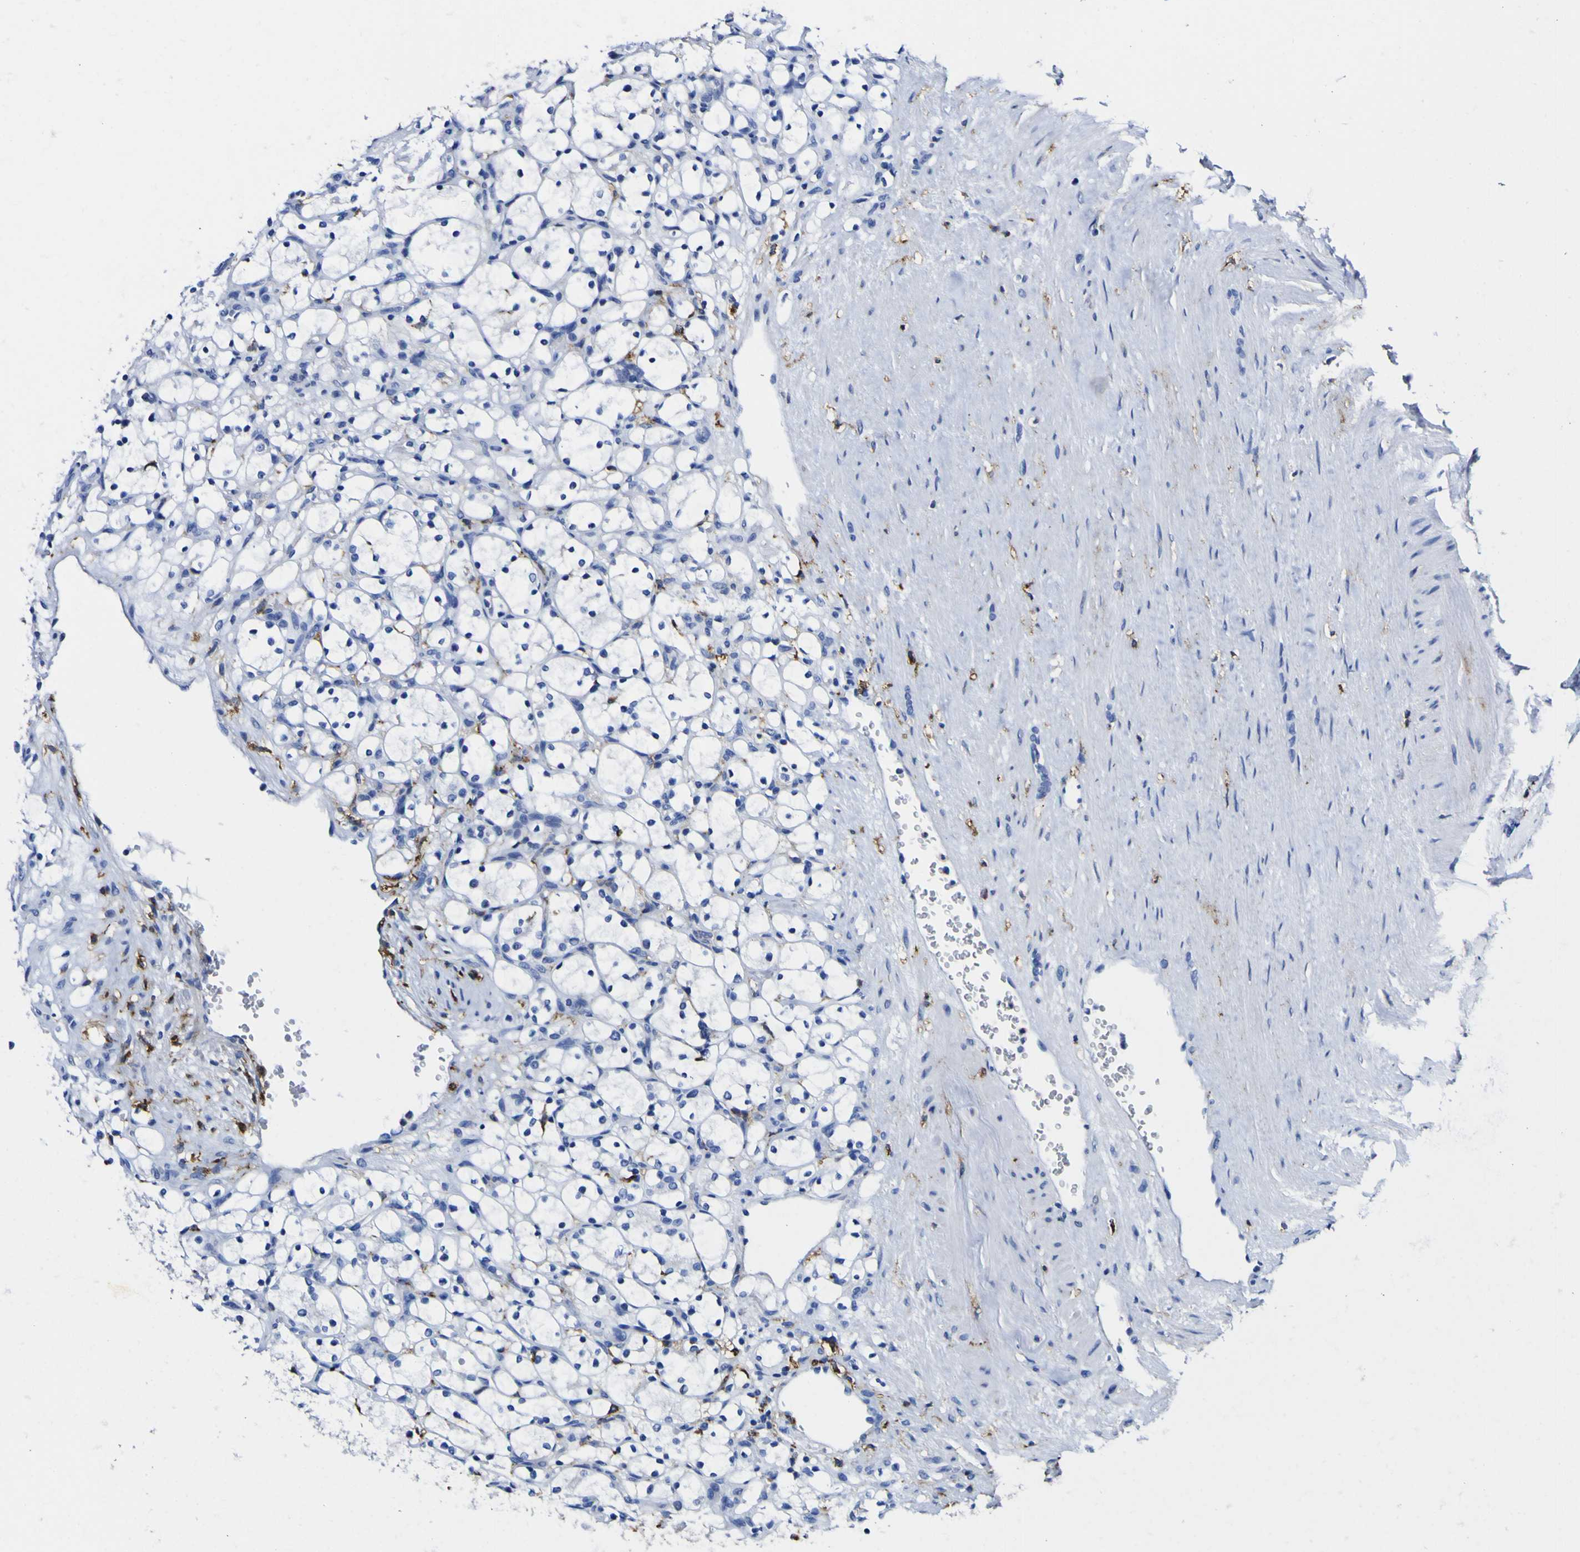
{"staining": {"intensity": "strong", "quantity": "<25%", "location": "cytoplasmic/membranous"}, "tissue": "renal cancer", "cell_type": "Tumor cells", "image_type": "cancer", "snomed": [{"axis": "morphology", "description": "Adenocarcinoma, NOS"}, {"axis": "topography", "description": "Kidney"}], "caption": "High-power microscopy captured an immunohistochemistry micrograph of renal cancer, revealing strong cytoplasmic/membranous positivity in about <25% of tumor cells.", "gene": "HLA-DQA1", "patient": {"sex": "female", "age": 69}}